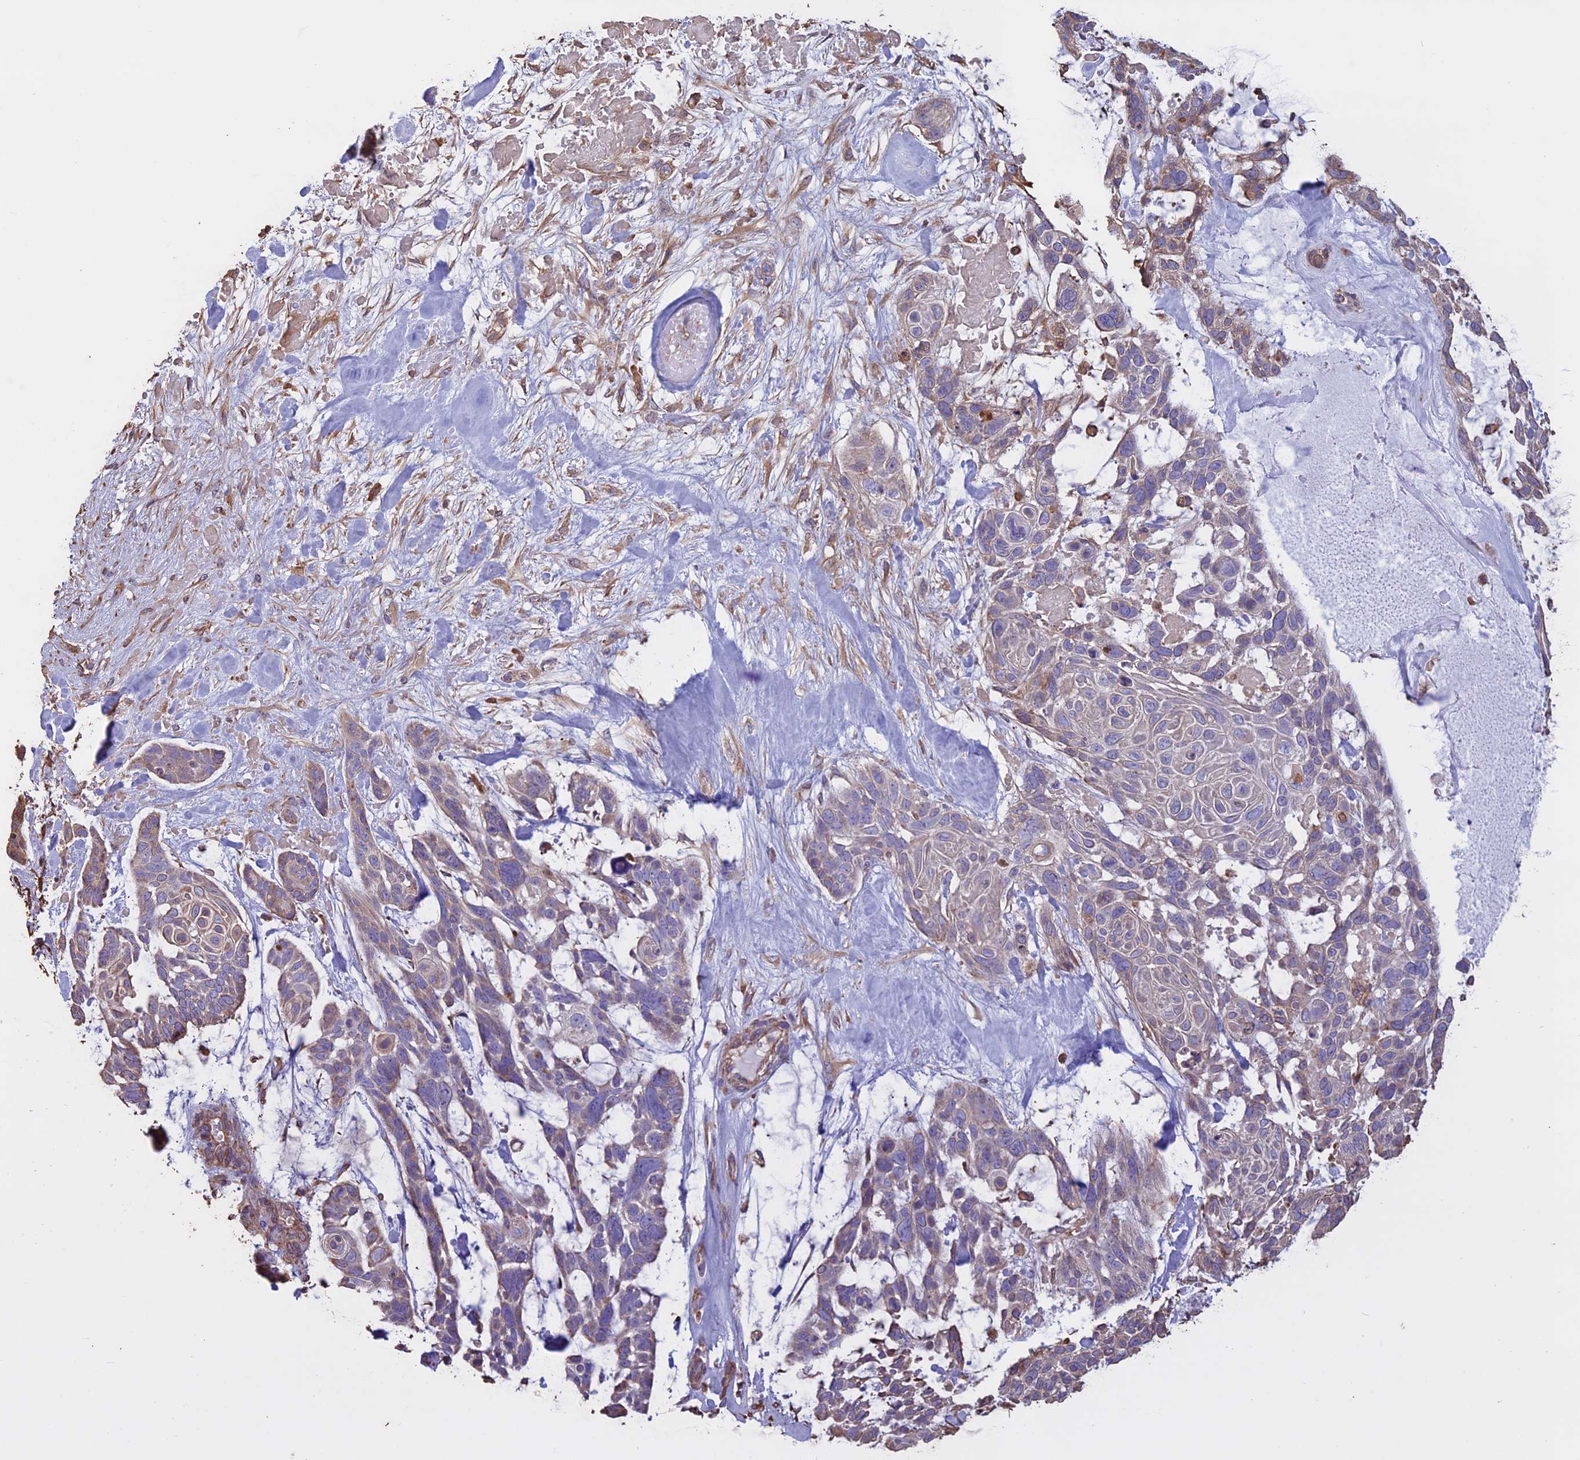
{"staining": {"intensity": "weak", "quantity": "<25%", "location": "cytoplasmic/membranous"}, "tissue": "skin cancer", "cell_type": "Tumor cells", "image_type": "cancer", "snomed": [{"axis": "morphology", "description": "Basal cell carcinoma"}, {"axis": "topography", "description": "Skin"}], "caption": "A micrograph of human skin basal cell carcinoma is negative for staining in tumor cells.", "gene": "CCDC148", "patient": {"sex": "male", "age": 88}}